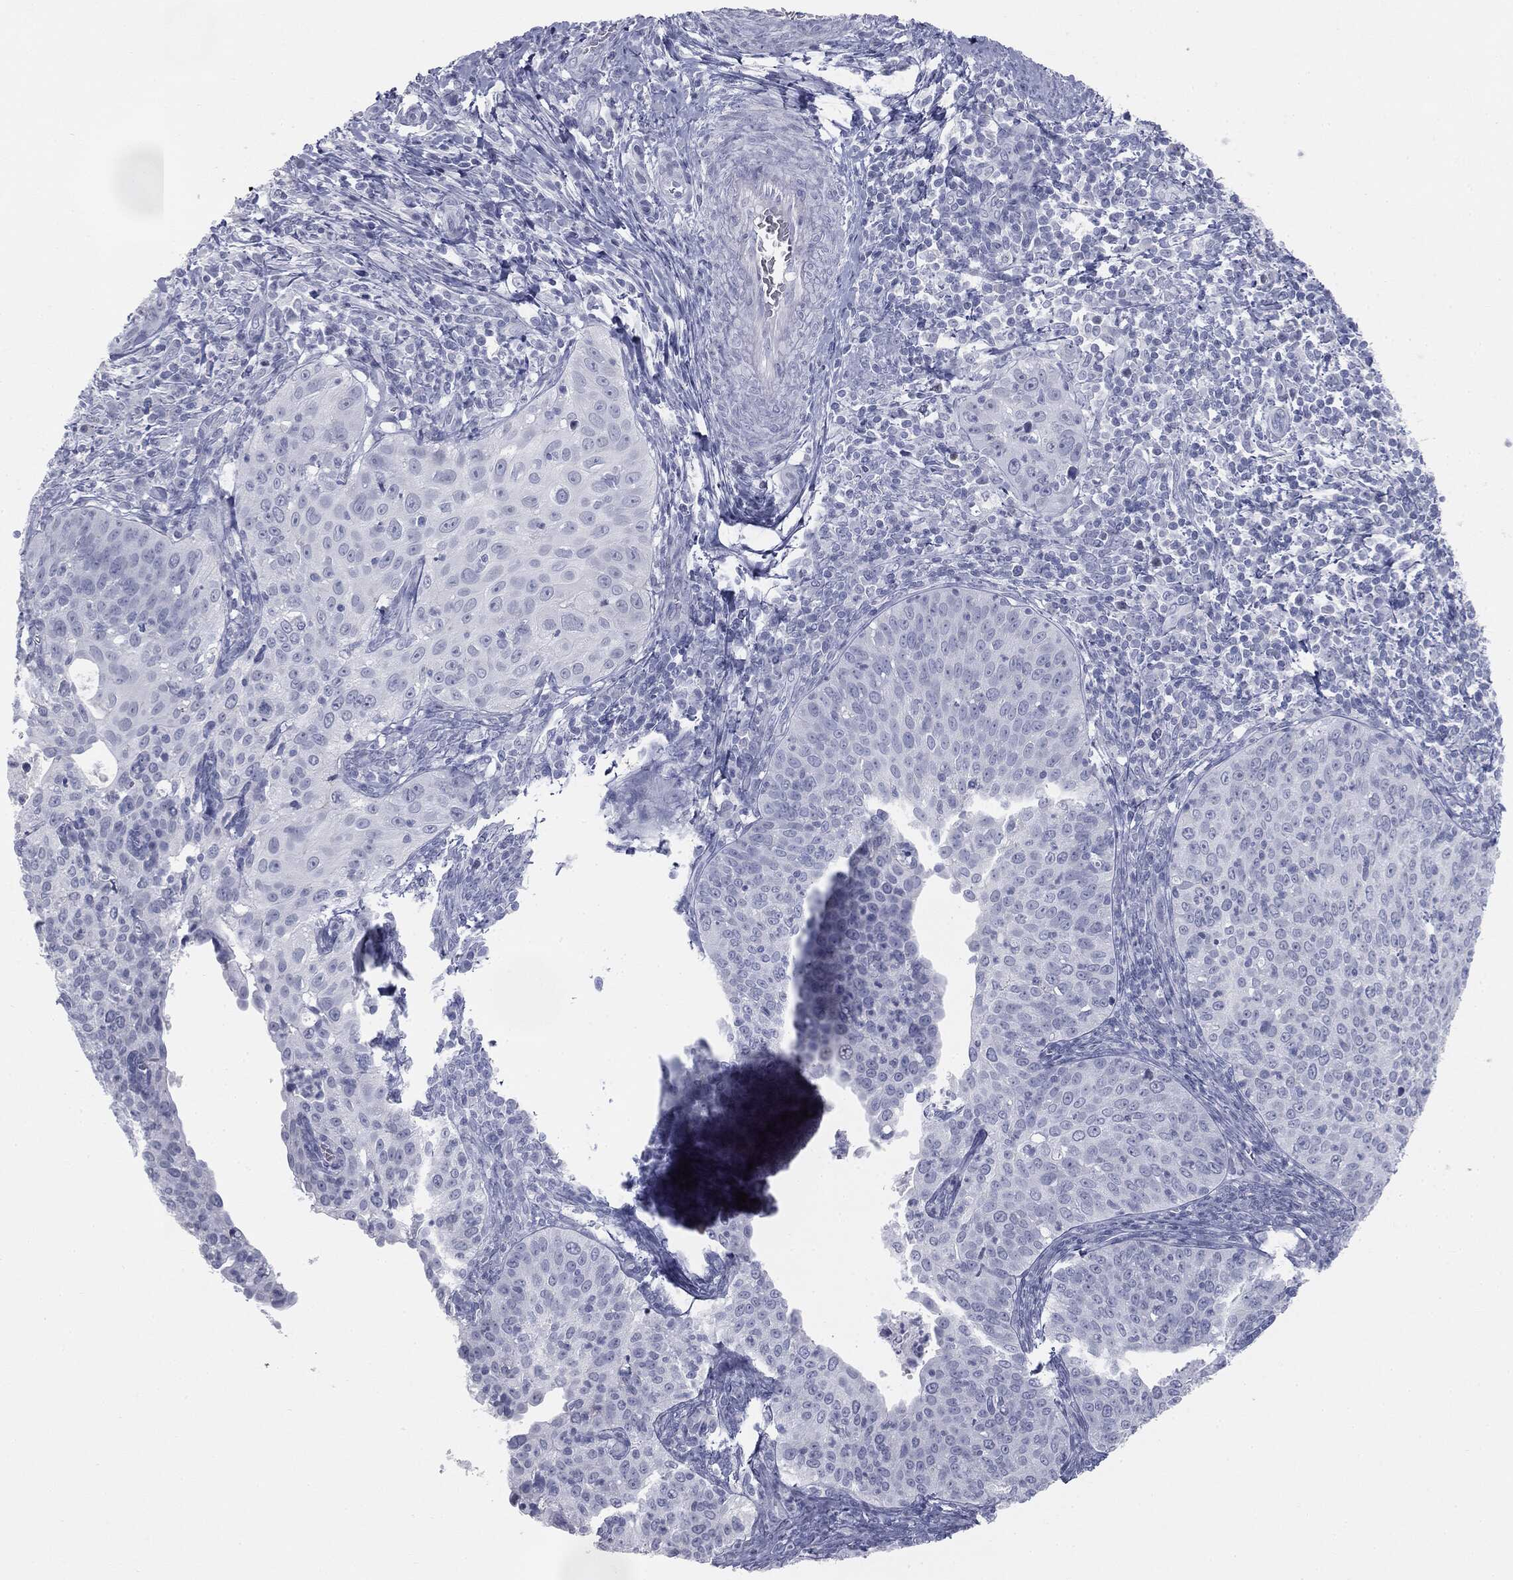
{"staining": {"intensity": "negative", "quantity": "none", "location": "none"}, "tissue": "cervical cancer", "cell_type": "Tumor cells", "image_type": "cancer", "snomed": [{"axis": "morphology", "description": "Squamous cell carcinoma, NOS"}, {"axis": "topography", "description": "Cervix"}], "caption": "High magnification brightfield microscopy of cervical cancer (squamous cell carcinoma) stained with DAB (brown) and counterstained with hematoxylin (blue): tumor cells show no significant expression. The staining was performed using DAB (3,3'-diaminobenzidine) to visualize the protein expression in brown, while the nuclei were stained in blue with hematoxylin (Magnification: 20x).", "gene": "TPO", "patient": {"sex": "female", "age": 30}}